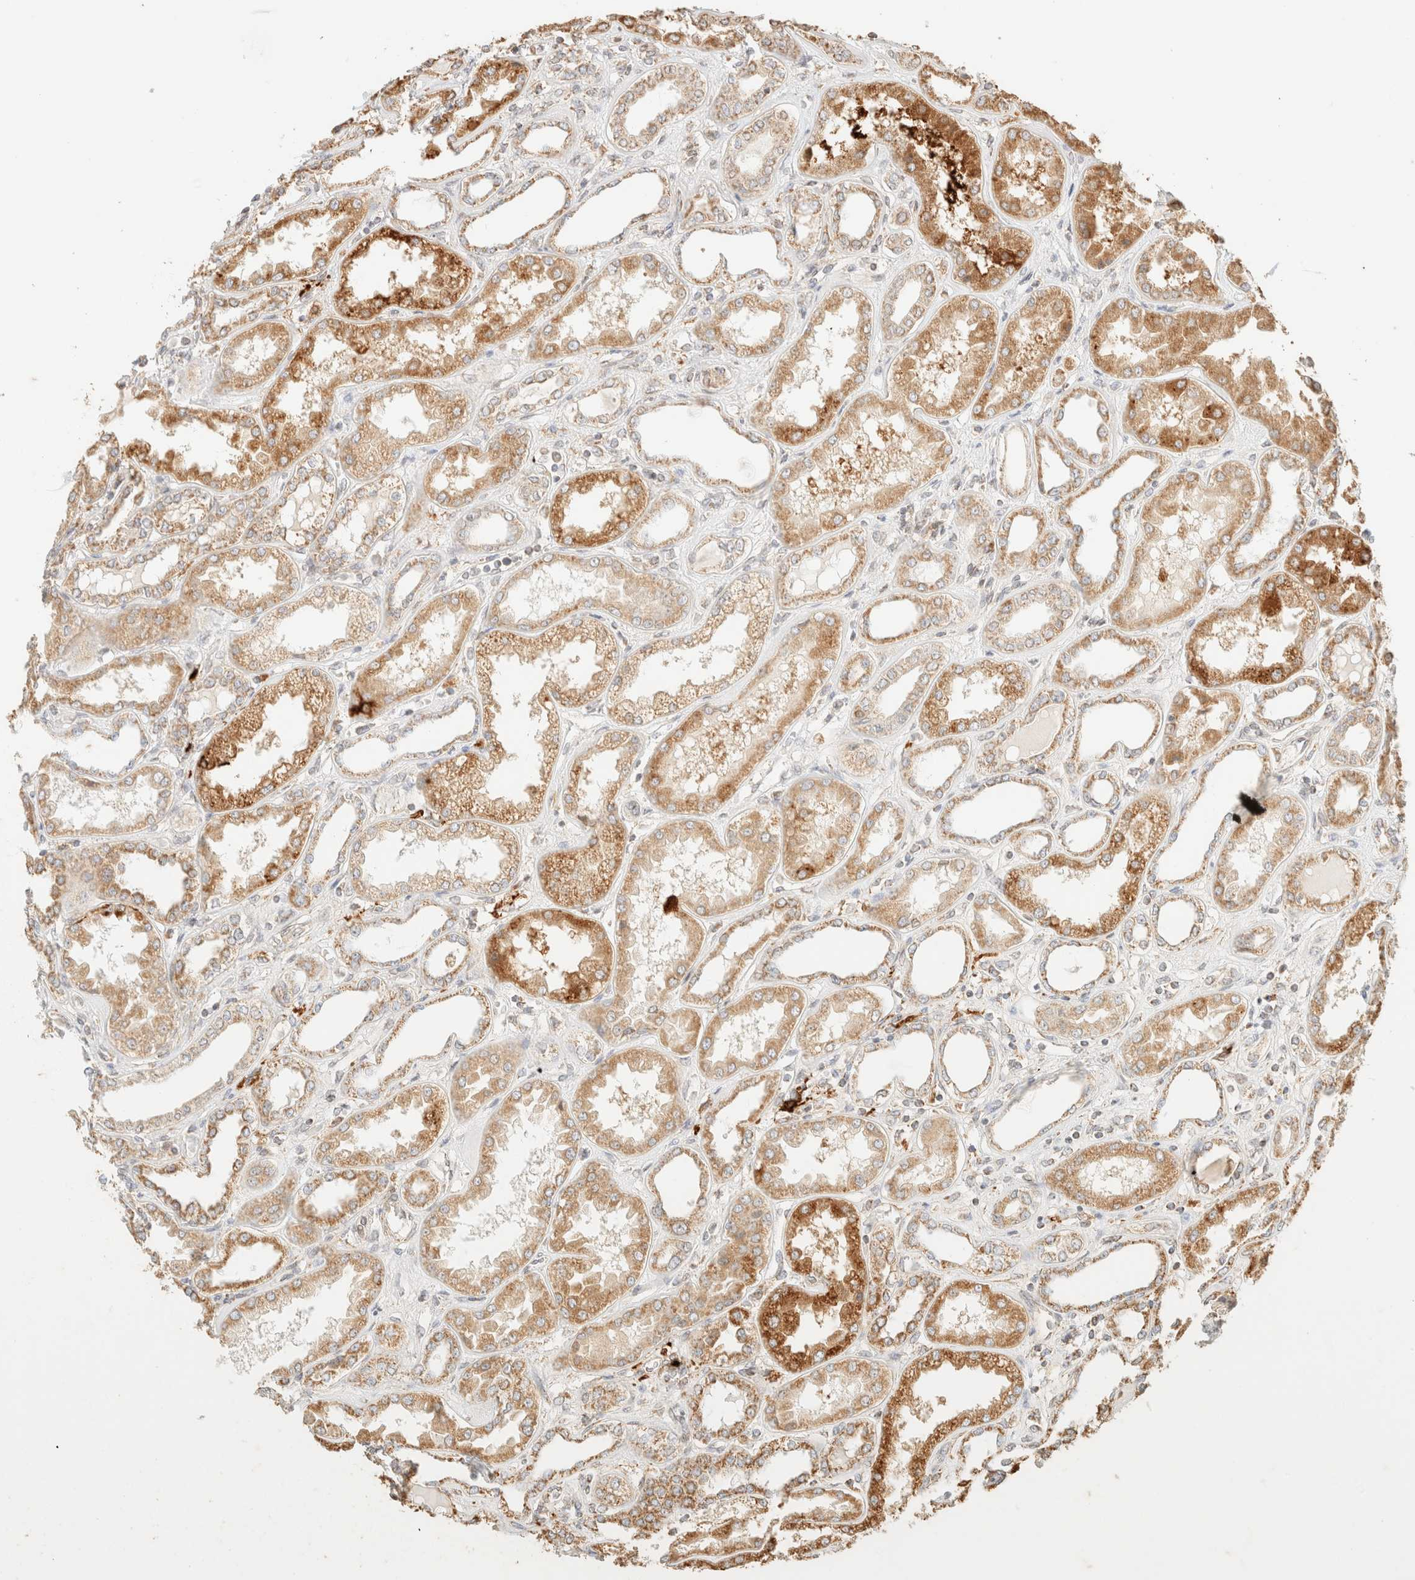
{"staining": {"intensity": "weak", "quantity": "25%-75%", "location": "cytoplasmic/membranous"}, "tissue": "kidney", "cell_type": "Cells in glomeruli", "image_type": "normal", "snomed": [{"axis": "morphology", "description": "Normal tissue, NOS"}, {"axis": "topography", "description": "Kidney"}], "caption": "Immunohistochemical staining of normal kidney shows weak cytoplasmic/membranous protein positivity in approximately 25%-75% of cells in glomeruli. (Stains: DAB (3,3'-diaminobenzidine) in brown, nuclei in blue, Microscopy: brightfield microscopy at high magnification).", "gene": "TACO1", "patient": {"sex": "female", "age": 56}}